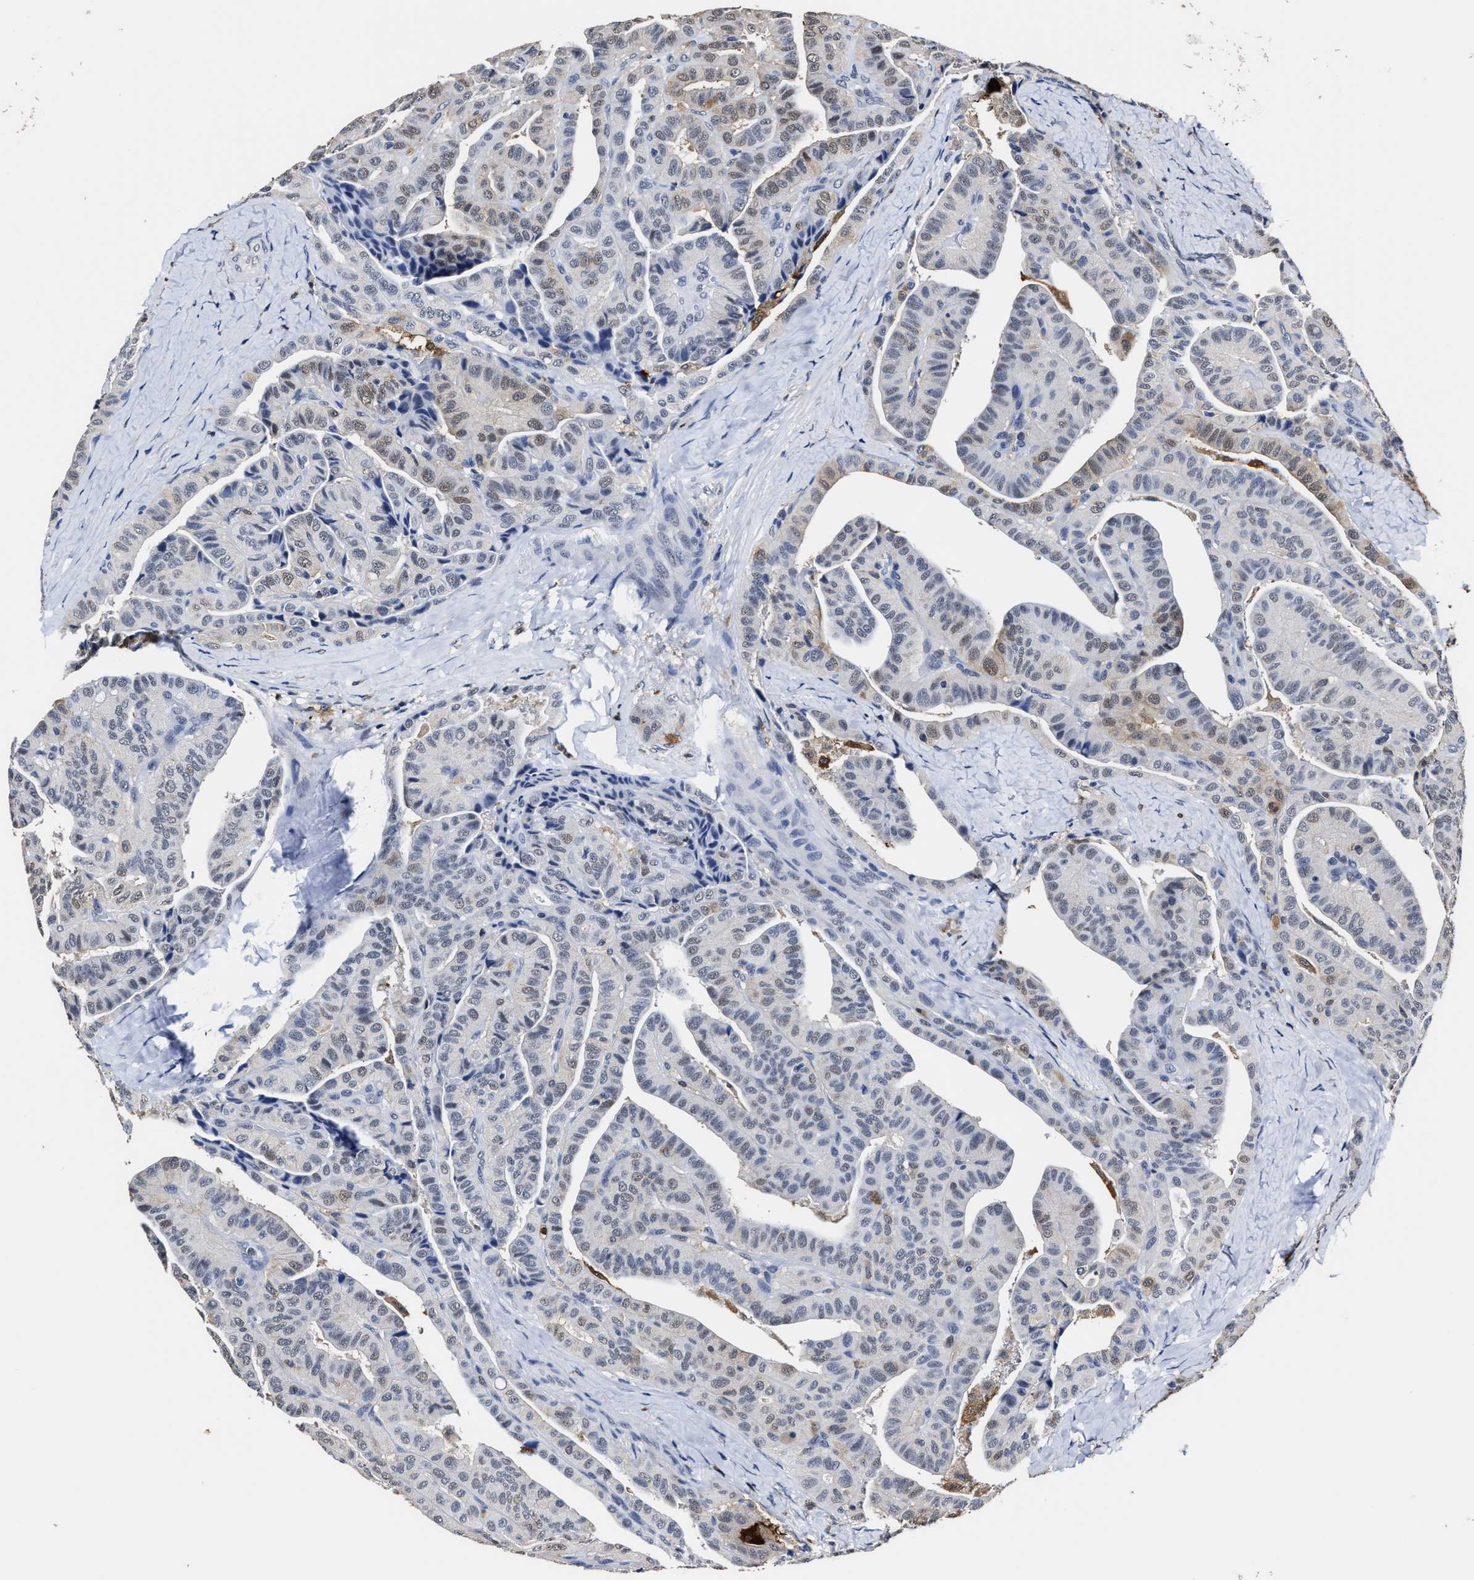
{"staining": {"intensity": "weak", "quantity": "<25%", "location": "nuclear"}, "tissue": "thyroid cancer", "cell_type": "Tumor cells", "image_type": "cancer", "snomed": [{"axis": "morphology", "description": "Papillary adenocarcinoma, NOS"}, {"axis": "topography", "description": "Thyroid gland"}], "caption": "Immunohistochemistry (IHC) of thyroid papillary adenocarcinoma reveals no expression in tumor cells. The staining was performed using DAB (3,3'-diaminobenzidine) to visualize the protein expression in brown, while the nuclei were stained in blue with hematoxylin (Magnification: 20x).", "gene": "PRPF4B", "patient": {"sex": "male", "age": 77}}